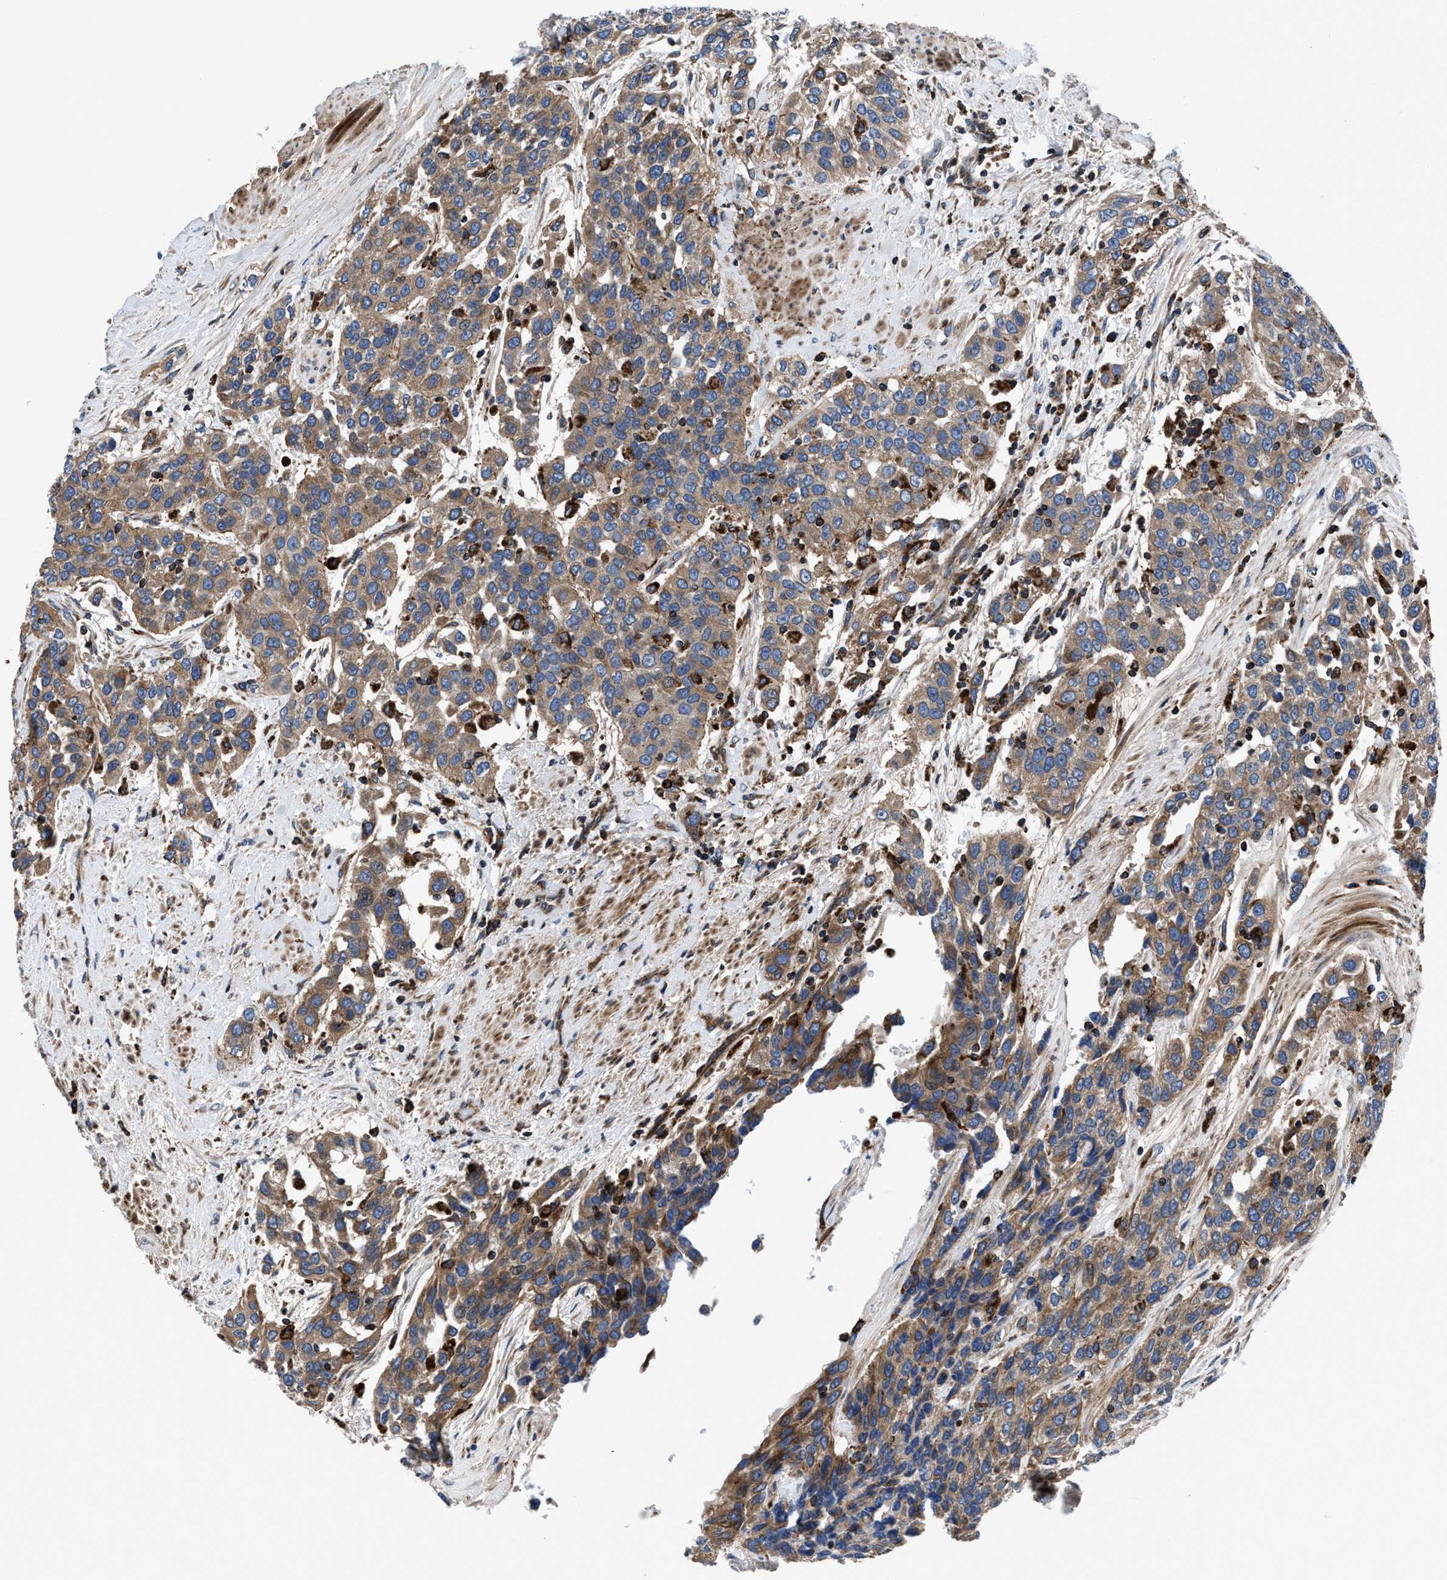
{"staining": {"intensity": "strong", "quantity": ">75%", "location": "cytoplasmic/membranous"}, "tissue": "urothelial cancer", "cell_type": "Tumor cells", "image_type": "cancer", "snomed": [{"axis": "morphology", "description": "Urothelial carcinoma, High grade"}, {"axis": "topography", "description": "Urinary bladder"}], "caption": "Urothelial cancer stained with a protein marker shows strong staining in tumor cells.", "gene": "PRR15L", "patient": {"sex": "female", "age": 80}}